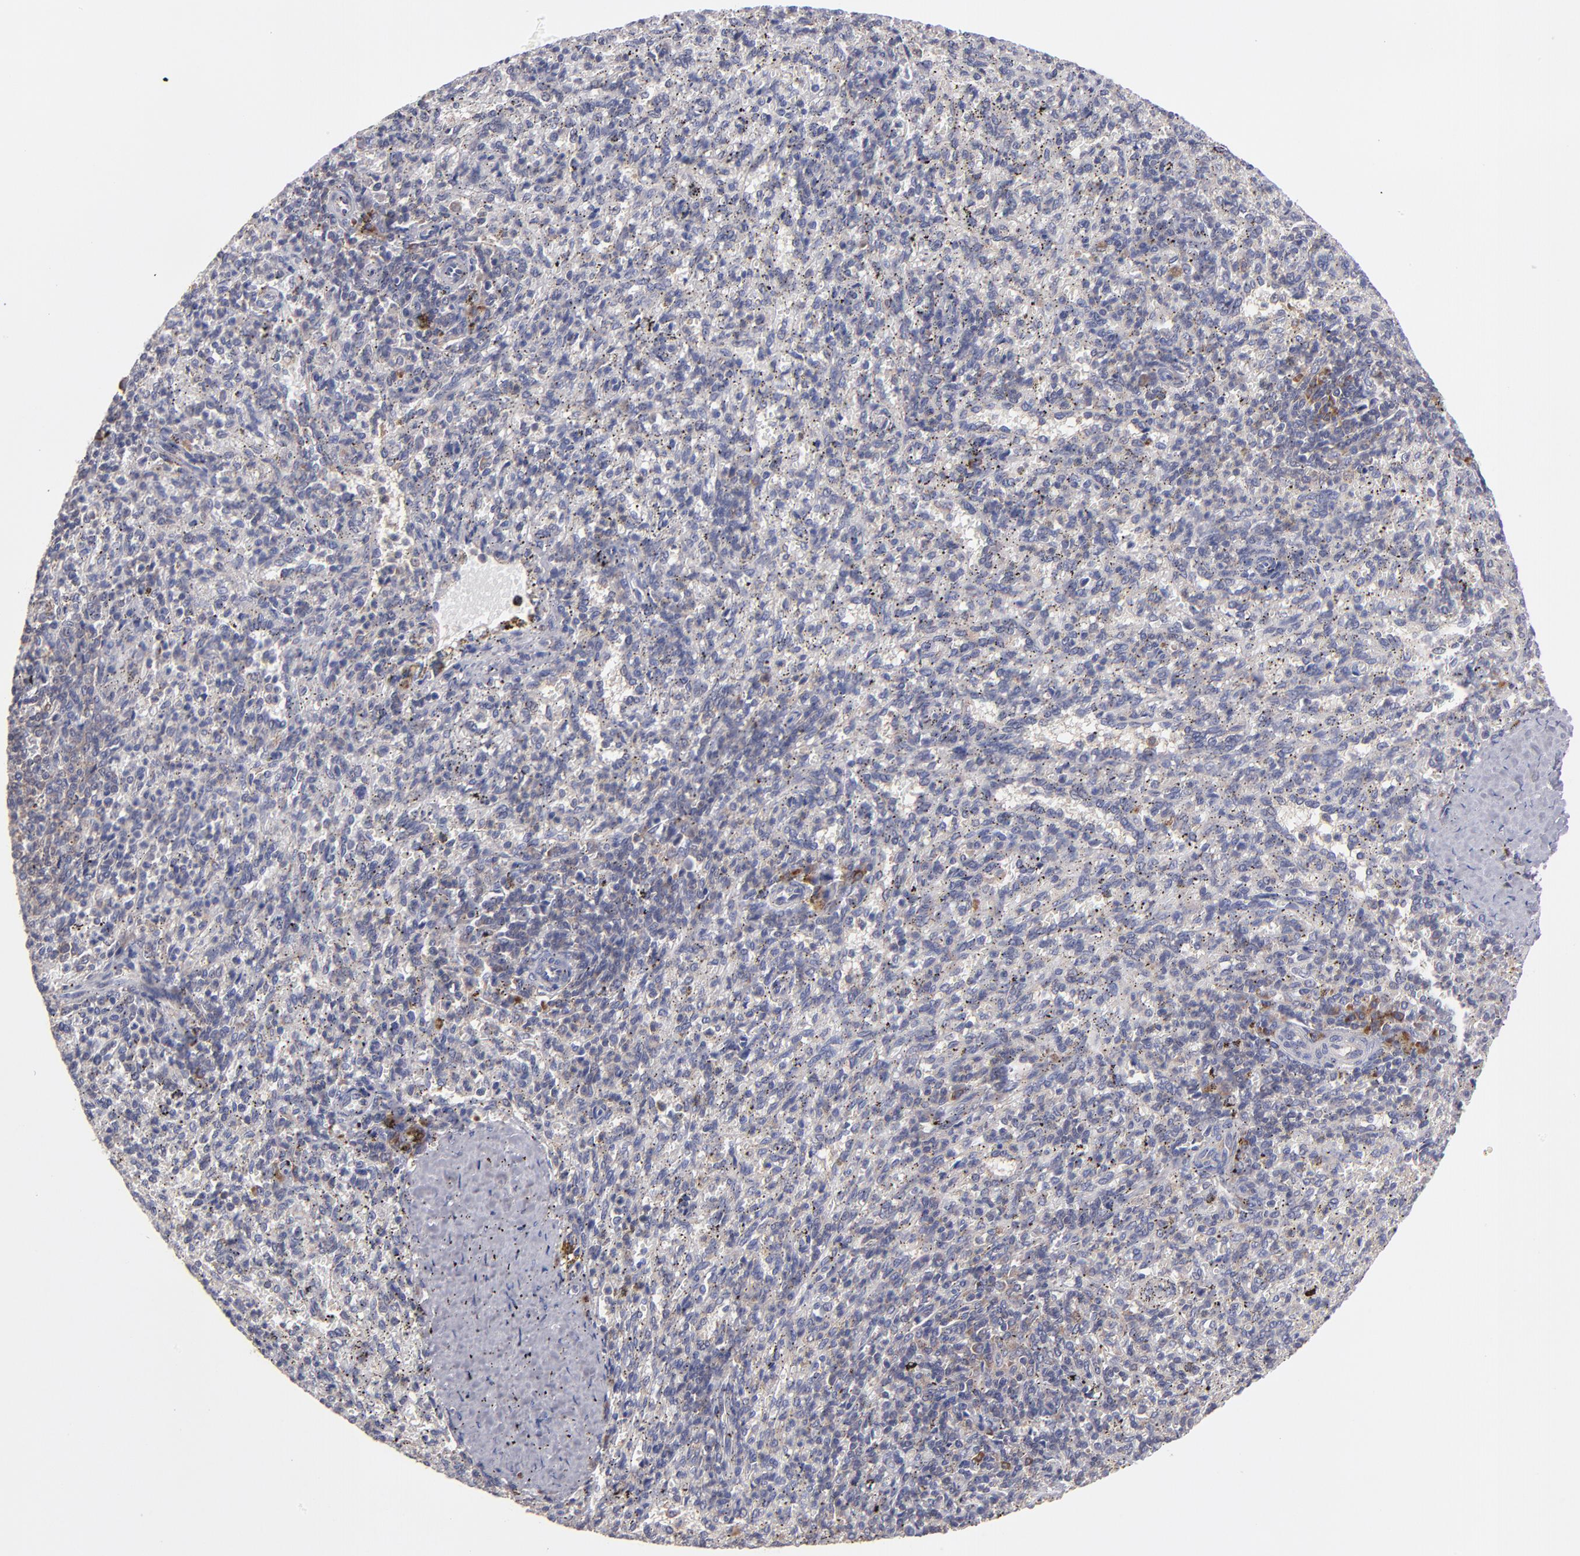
{"staining": {"intensity": "weak", "quantity": "<25%", "location": "cytoplasmic/membranous"}, "tissue": "spleen", "cell_type": "Cells in red pulp", "image_type": "normal", "snomed": [{"axis": "morphology", "description": "Normal tissue, NOS"}, {"axis": "topography", "description": "Spleen"}], "caption": "This is a photomicrograph of IHC staining of benign spleen, which shows no expression in cells in red pulp.", "gene": "EIF3L", "patient": {"sex": "female", "age": 10}}